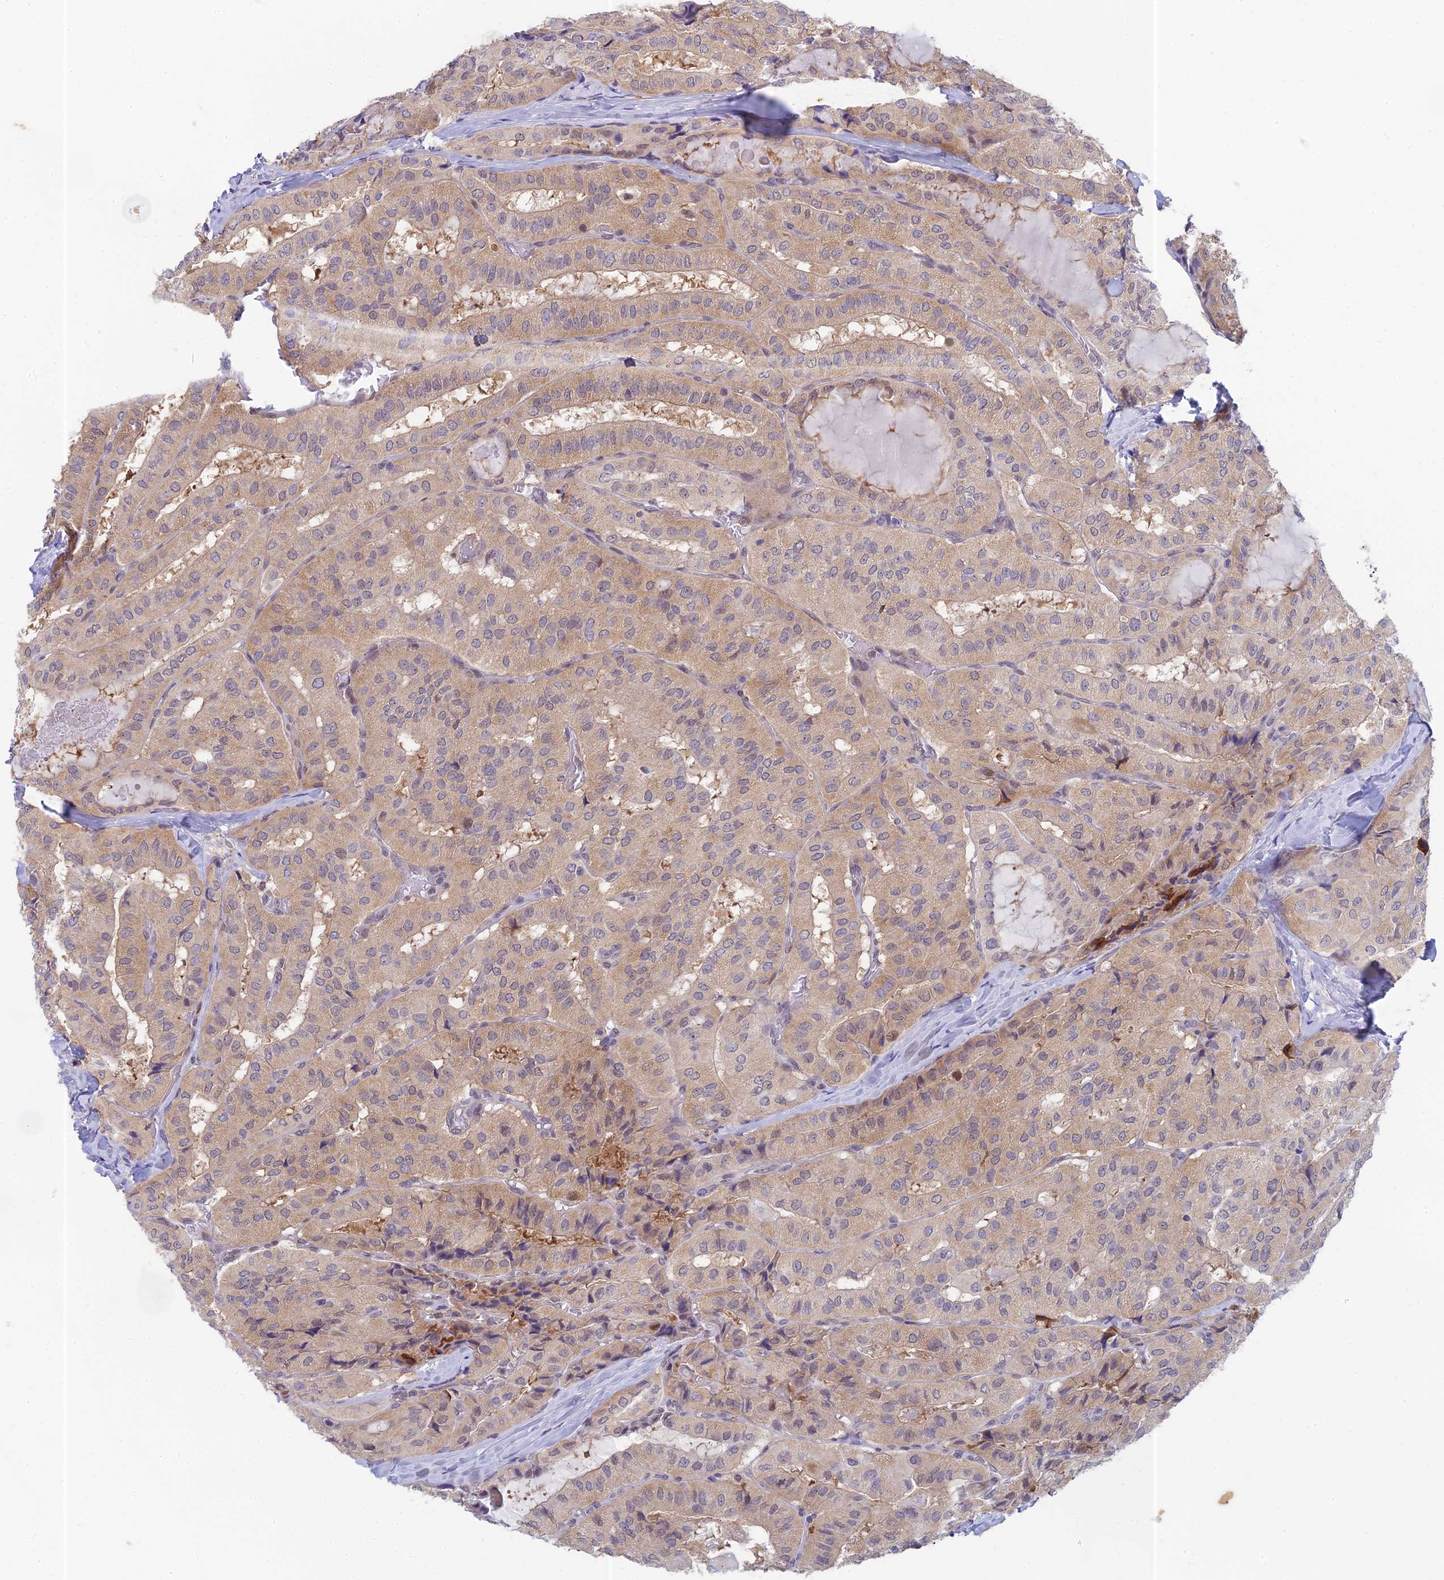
{"staining": {"intensity": "weak", "quantity": "25%-75%", "location": "cytoplasmic/membranous"}, "tissue": "thyroid cancer", "cell_type": "Tumor cells", "image_type": "cancer", "snomed": [{"axis": "morphology", "description": "Normal tissue, NOS"}, {"axis": "morphology", "description": "Papillary adenocarcinoma, NOS"}, {"axis": "topography", "description": "Thyroid gland"}], "caption": "Thyroid cancer (papillary adenocarcinoma) stained with DAB IHC displays low levels of weak cytoplasmic/membranous staining in approximately 25%-75% of tumor cells. The staining was performed using DAB (3,3'-diaminobenzidine), with brown indicating positive protein expression. Nuclei are stained blue with hematoxylin.", "gene": "MRPL17", "patient": {"sex": "female", "age": 59}}